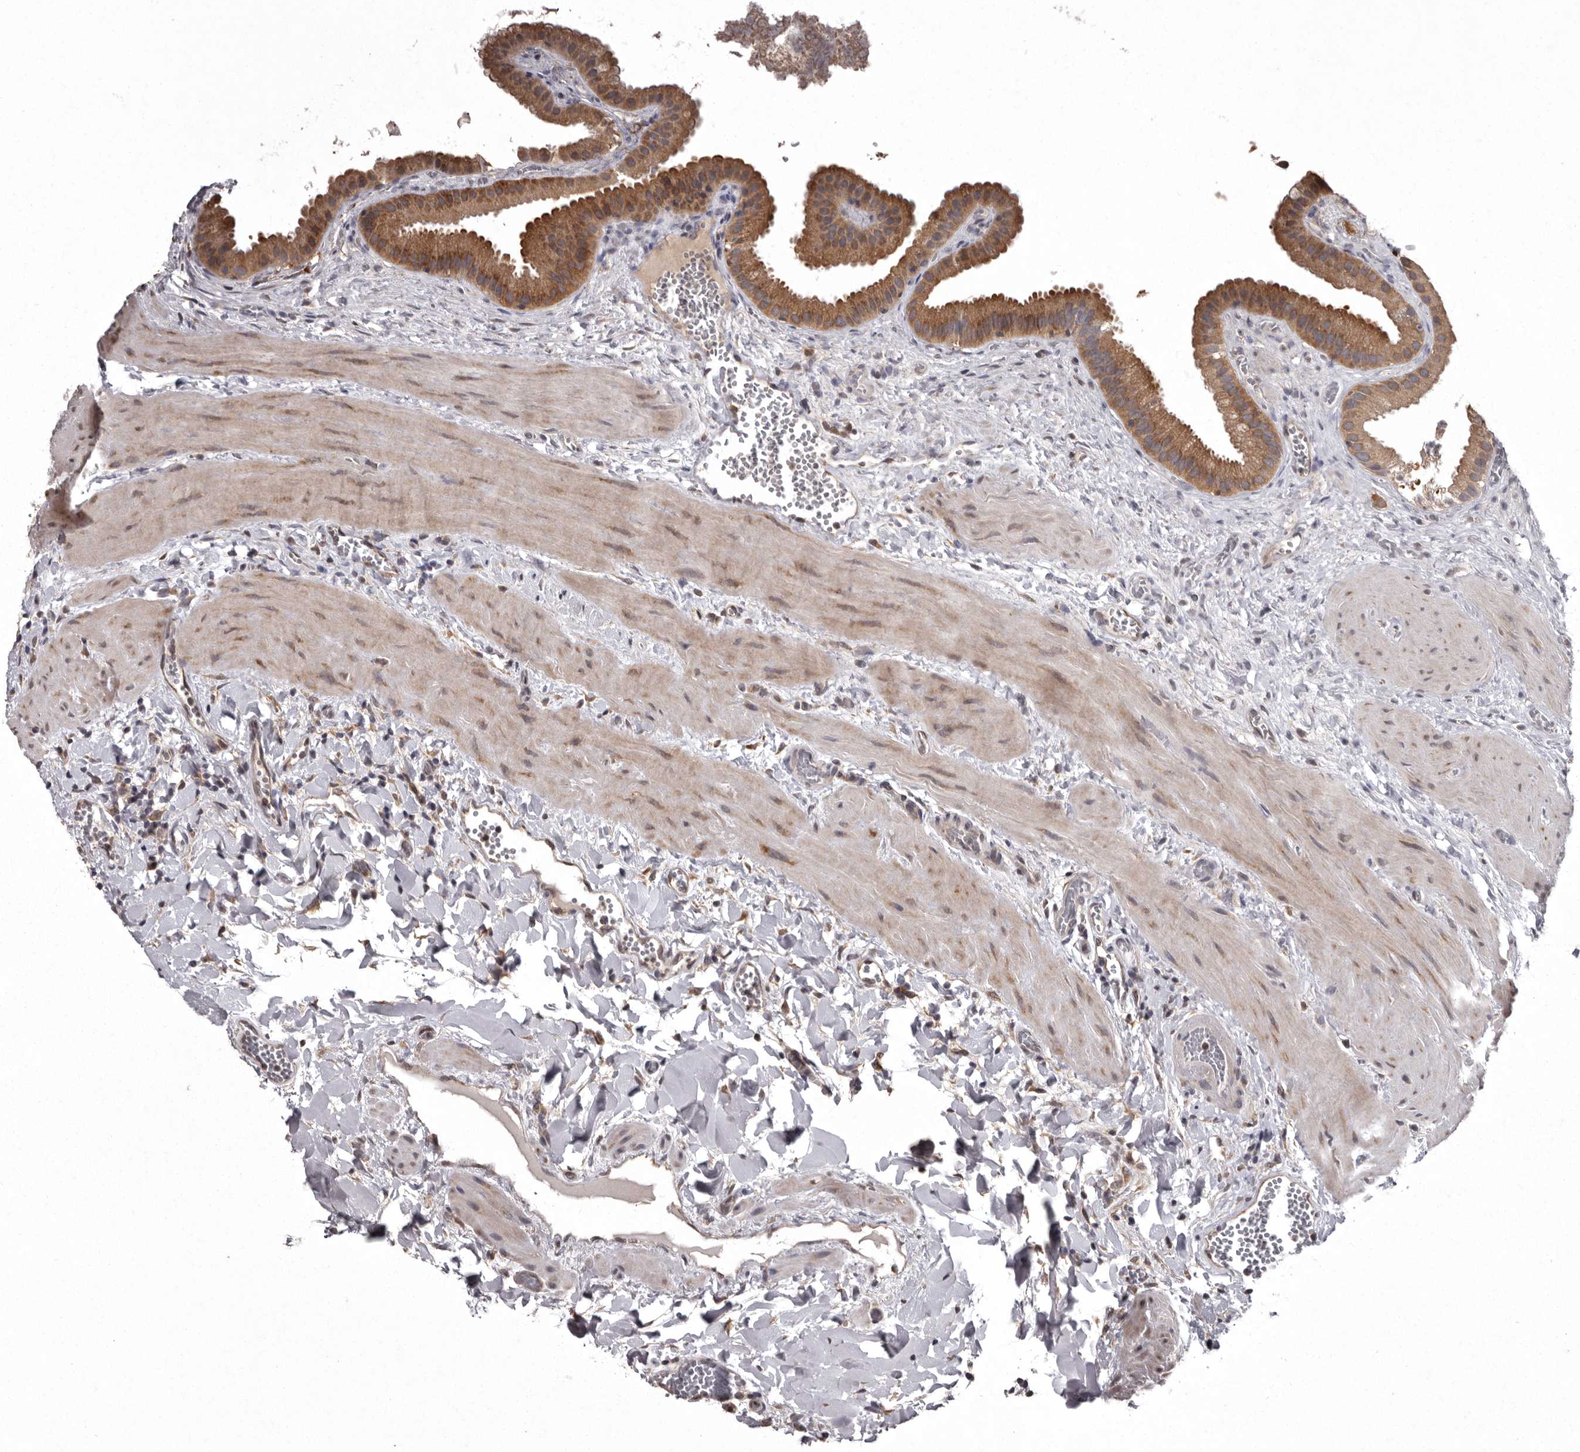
{"staining": {"intensity": "moderate", "quantity": ">75%", "location": "cytoplasmic/membranous"}, "tissue": "gallbladder", "cell_type": "Glandular cells", "image_type": "normal", "snomed": [{"axis": "morphology", "description": "Normal tissue, NOS"}, {"axis": "topography", "description": "Gallbladder"}], "caption": "Protein expression analysis of benign human gallbladder reveals moderate cytoplasmic/membranous expression in about >75% of glandular cells.", "gene": "DARS1", "patient": {"sex": "male", "age": 55}}